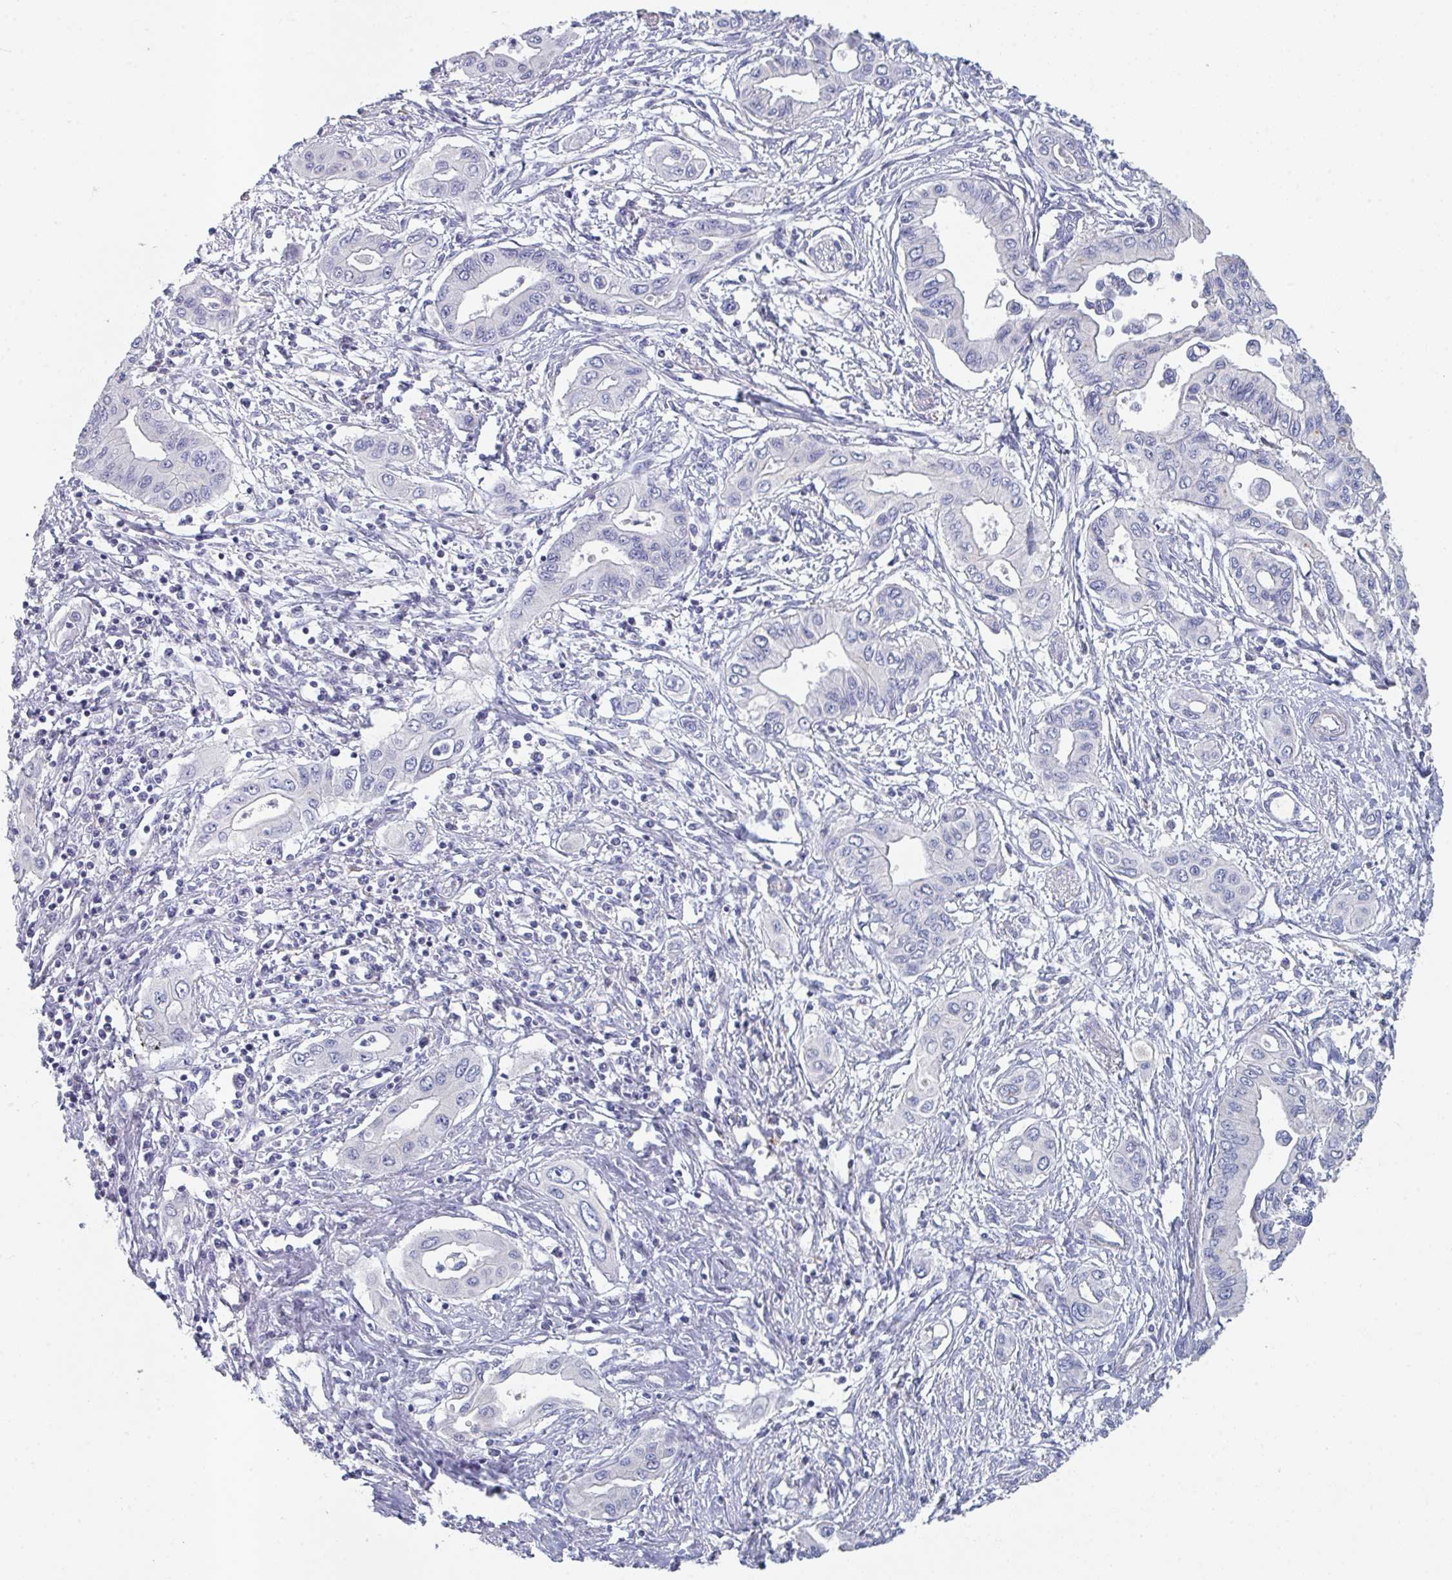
{"staining": {"intensity": "negative", "quantity": "none", "location": "none"}, "tissue": "pancreatic cancer", "cell_type": "Tumor cells", "image_type": "cancer", "snomed": [{"axis": "morphology", "description": "Adenocarcinoma, NOS"}, {"axis": "topography", "description": "Pancreas"}], "caption": "Photomicrograph shows no significant protein expression in tumor cells of pancreatic adenocarcinoma. (Brightfield microscopy of DAB IHC at high magnification).", "gene": "HGFAC", "patient": {"sex": "female", "age": 62}}